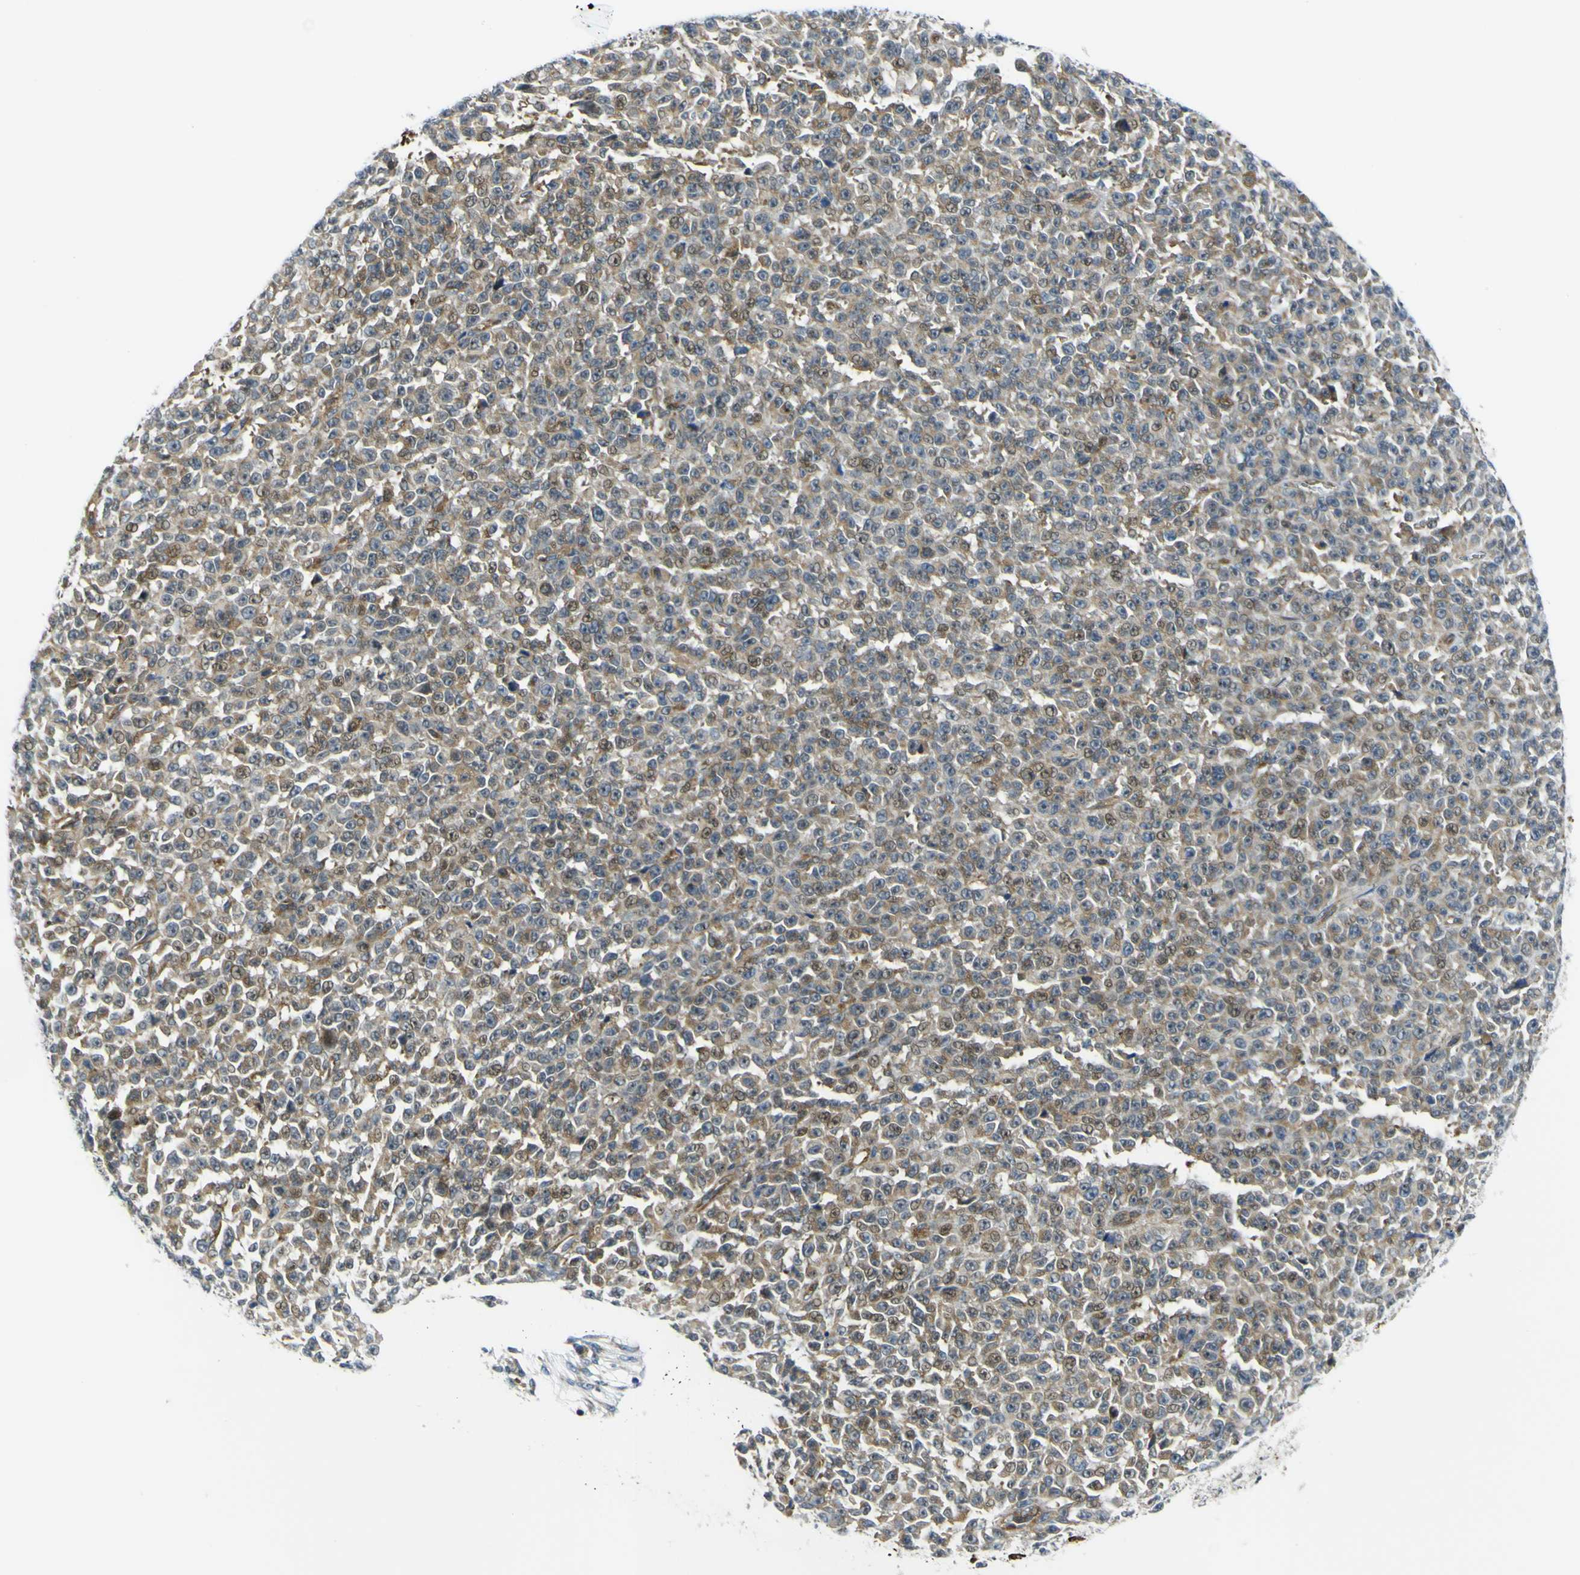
{"staining": {"intensity": "moderate", "quantity": "25%-75%", "location": "cytoplasmic/membranous,nuclear"}, "tissue": "melanoma", "cell_type": "Tumor cells", "image_type": "cancer", "snomed": [{"axis": "morphology", "description": "Malignant melanoma, NOS"}, {"axis": "topography", "description": "Skin"}], "caption": "Immunohistochemistry (IHC) of human melanoma reveals medium levels of moderate cytoplasmic/membranous and nuclear staining in about 25%-75% of tumor cells.", "gene": "KDM7A", "patient": {"sex": "female", "age": 82}}